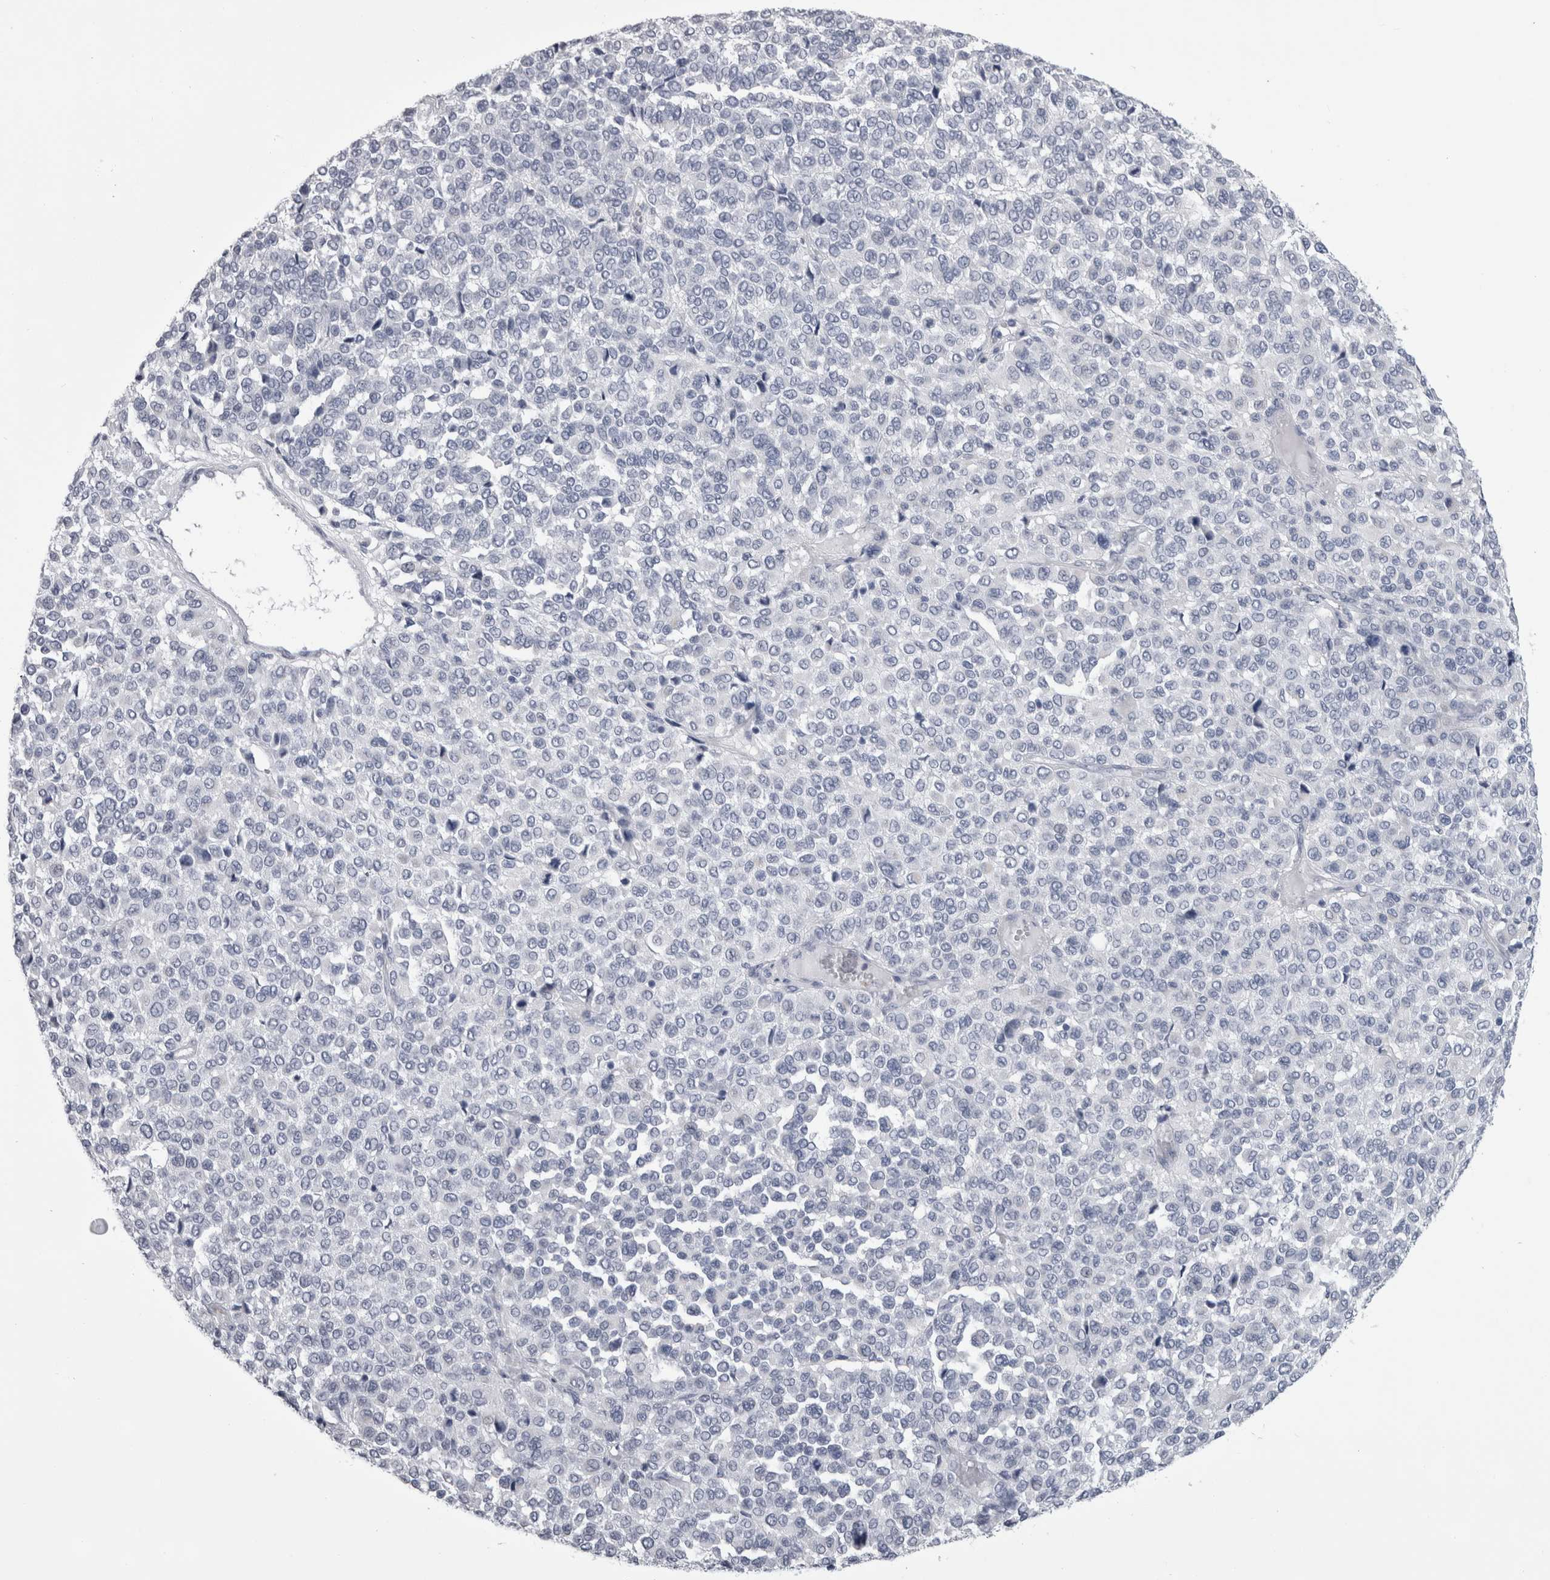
{"staining": {"intensity": "negative", "quantity": "none", "location": "none"}, "tissue": "melanoma", "cell_type": "Tumor cells", "image_type": "cancer", "snomed": [{"axis": "morphology", "description": "Malignant melanoma, Metastatic site"}, {"axis": "topography", "description": "Pancreas"}], "caption": "Immunohistochemical staining of human melanoma reveals no significant expression in tumor cells.", "gene": "ALDH8A1", "patient": {"sex": "female", "age": 30}}